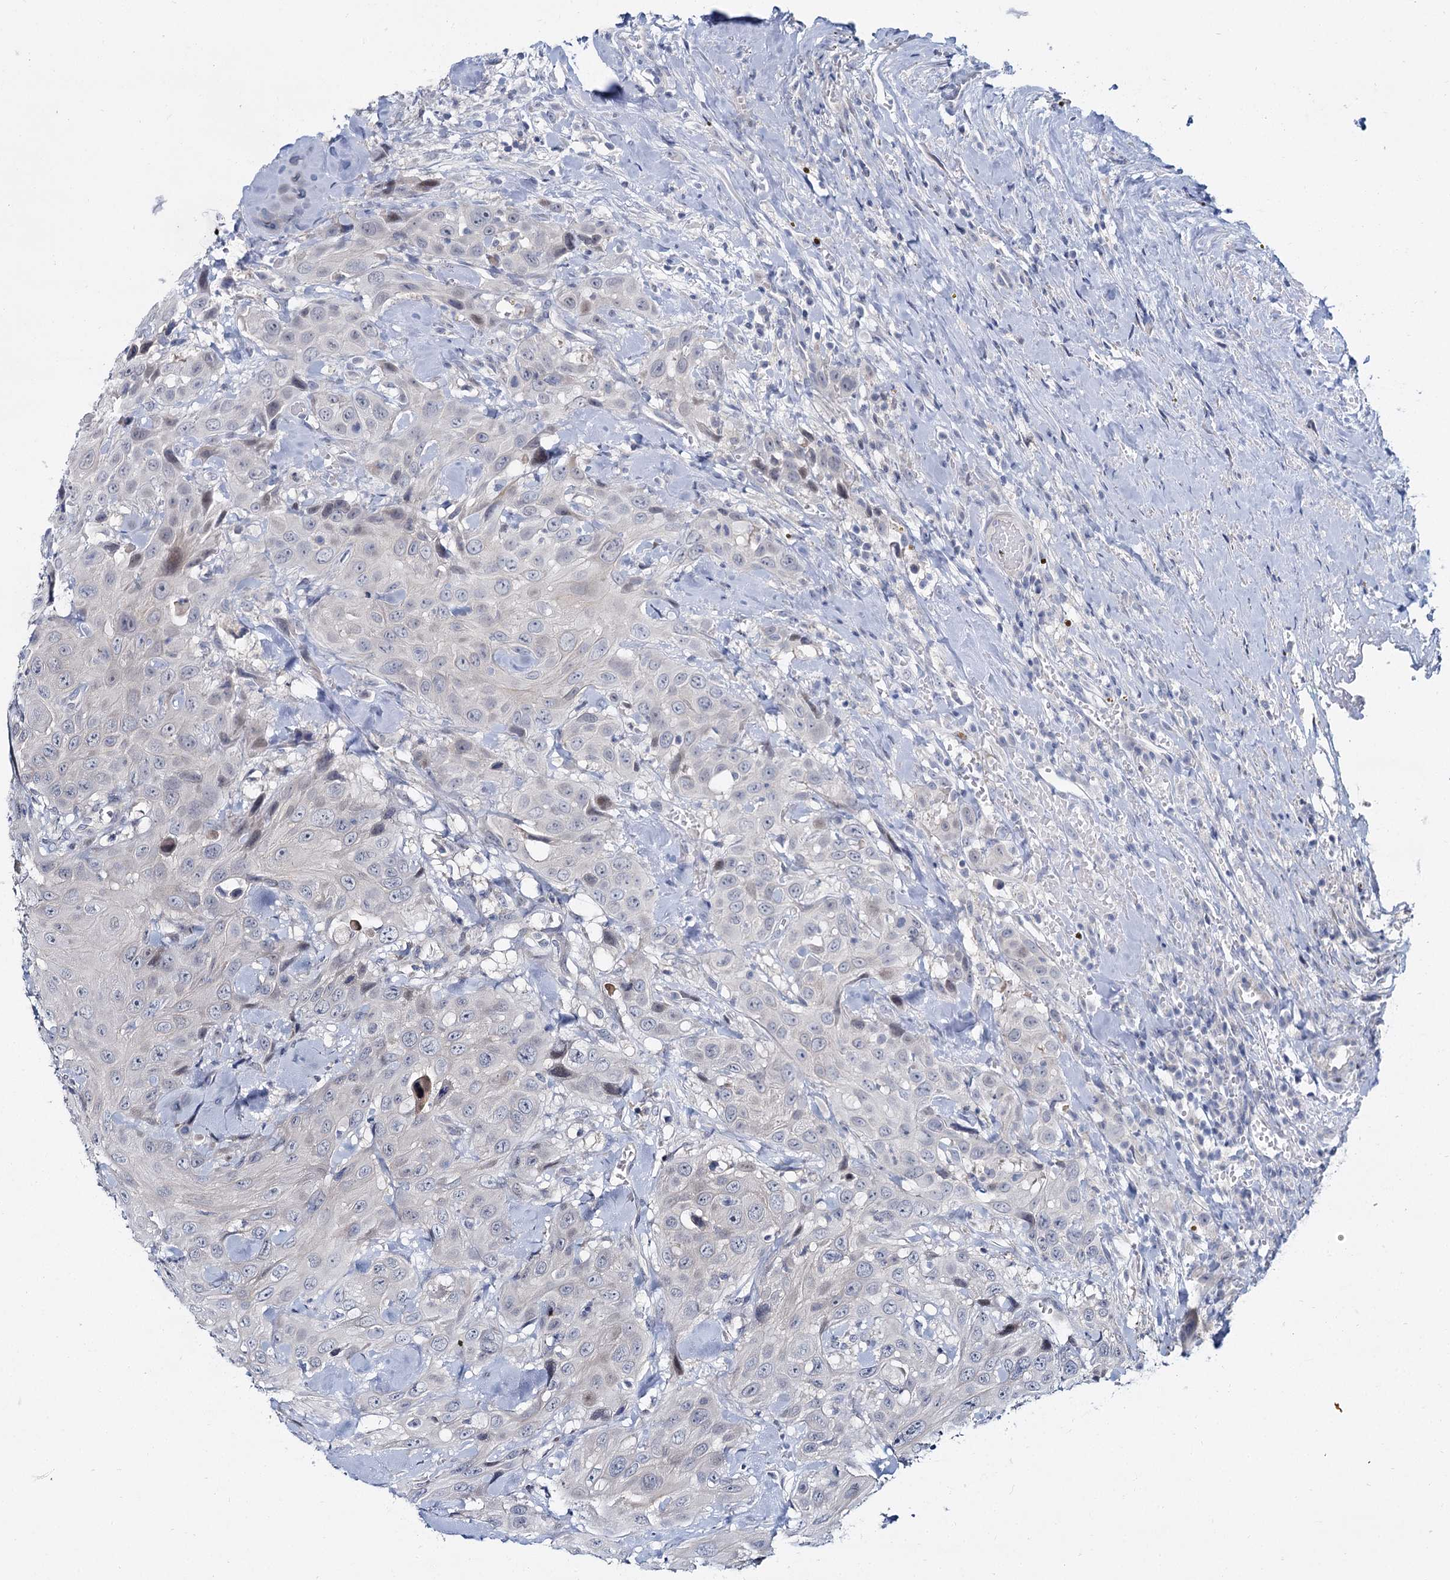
{"staining": {"intensity": "negative", "quantity": "none", "location": "none"}, "tissue": "head and neck cancer", "cell_type": "Tumor cells", "image_type": "cancer", "snomed": [{"axis": "morphology", "description": "Squamous cell carcinoma, NOS"}, {"axis": "topography", "description": "Head-Neck"}], "caption": "This image is of head and neck cancer stained with immunohistochemistry to label a protein in brown with the nuclei are counter-stained blue. There is no staining in tumor cells.", "gene": "ACRBP", "patient": {"sex": "male", "age": 81}}